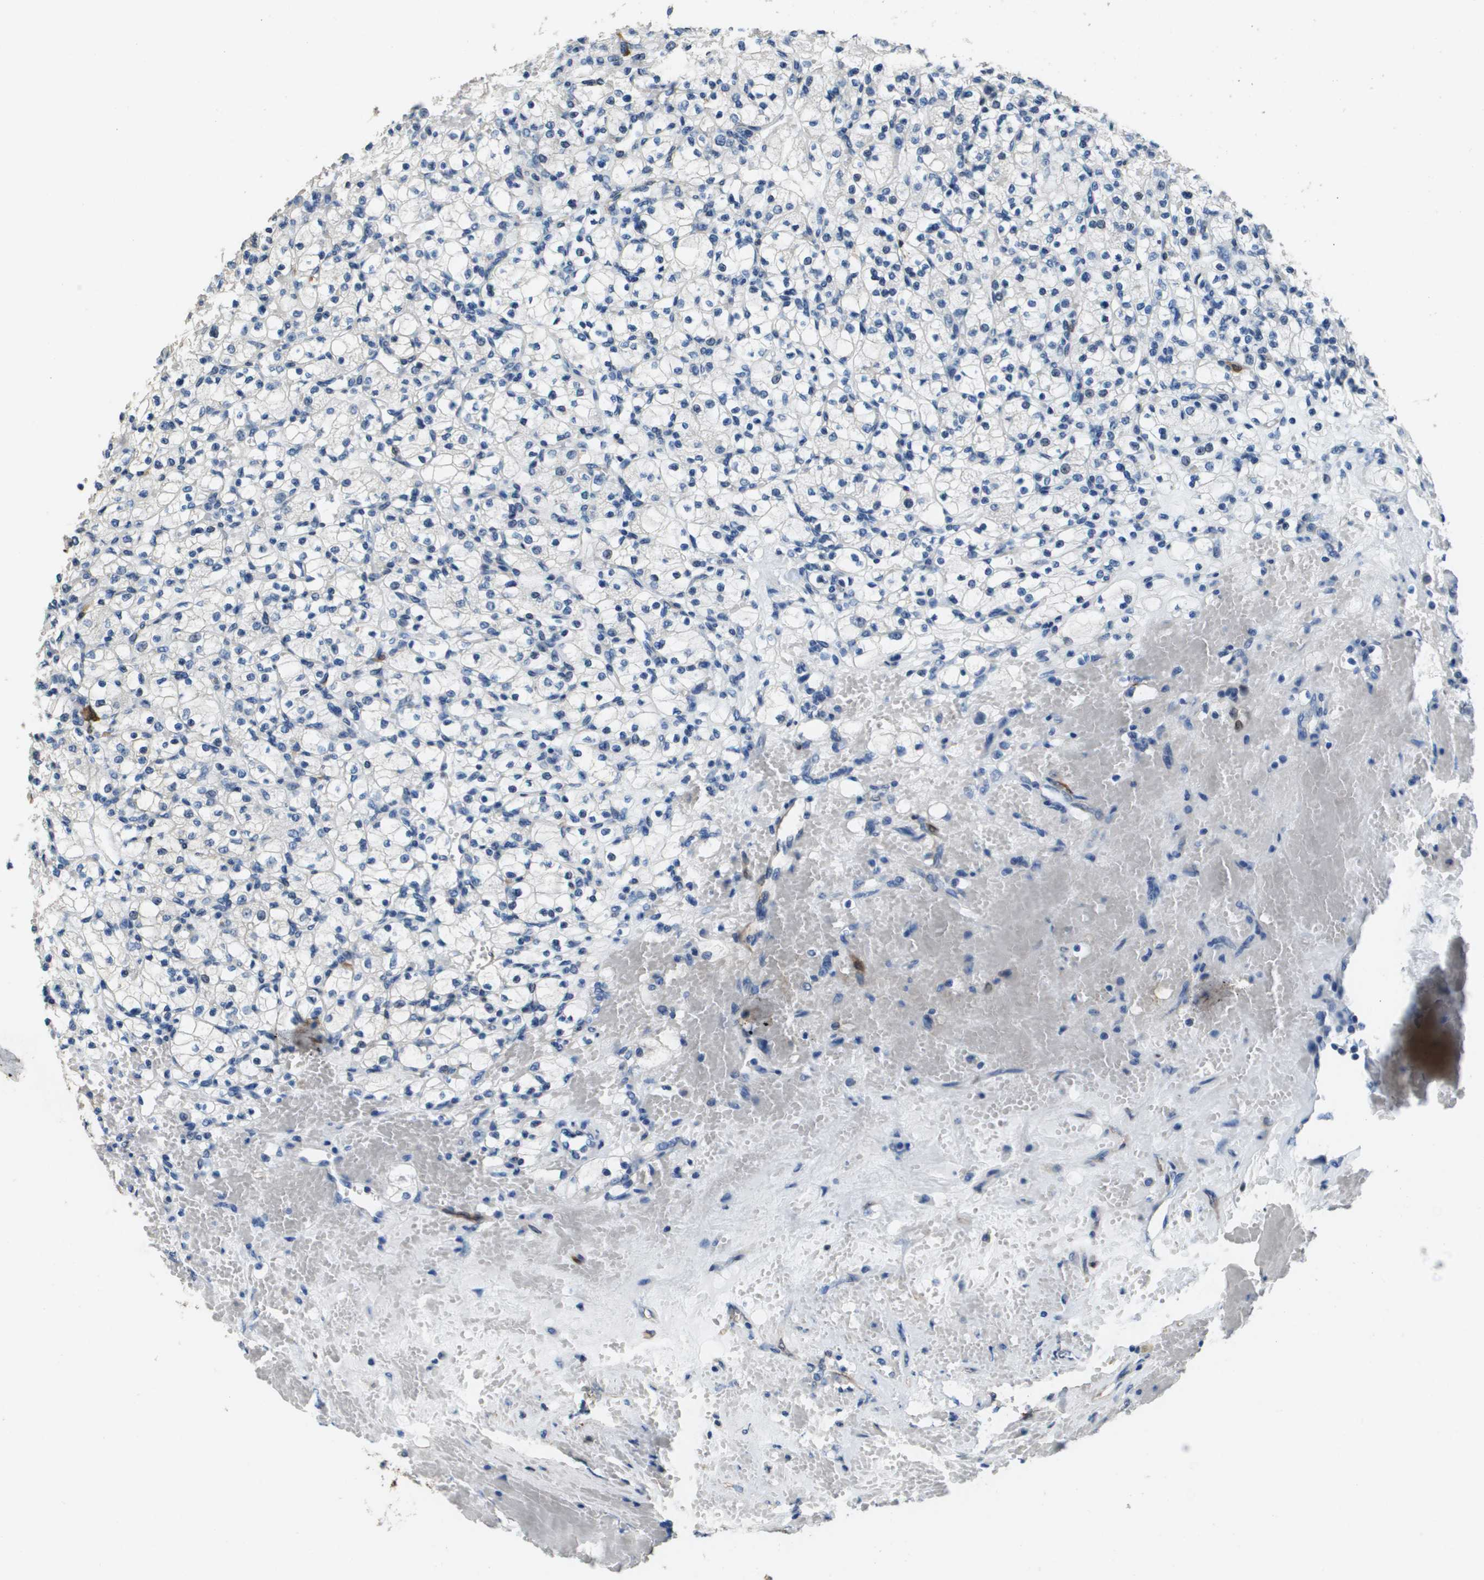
{"staining": {"intensity": "negative", "quantity": "none", "location": "none"}, "tissue": "renal cancer", "cell_type": "Tumor cells", "image_type": "cancer", "snomed": [{"axis": "morphology", "description": "Adenocarcinoma, NOS"}, {"axis": "topography", "description": "Kidney"}], "caption": "Immunohistochemistry (IHC) photomicrograph of neoplastic tissue: renal cancer (adenocarcinoma) stained with DAB shows no significant protein expression in tumor cells. (Immunohistochemistry, brightfield microscopy, high magnification).", "gene": "FABP5", "patient": {"sex": "female", "age": 83}}